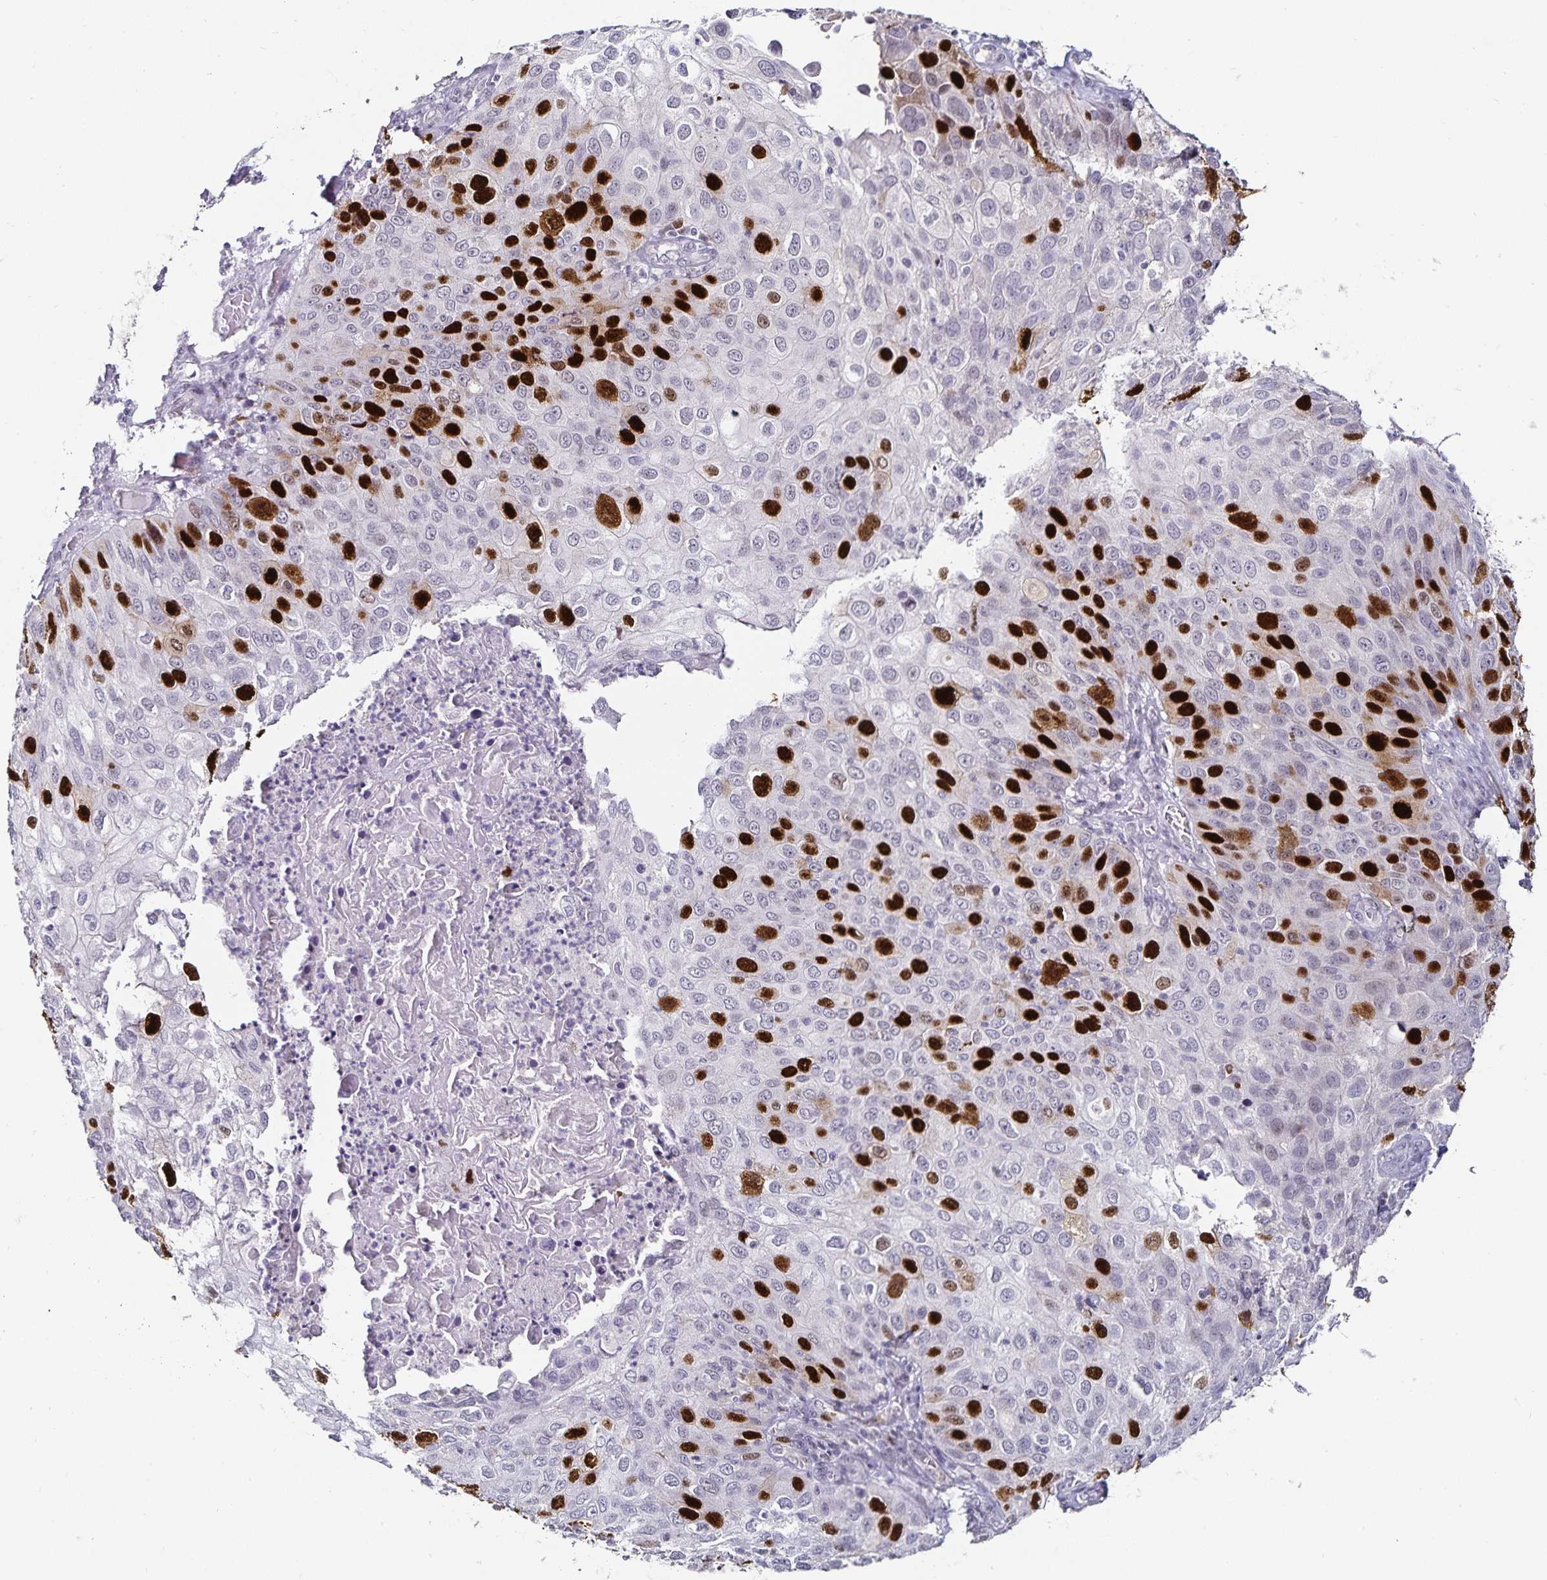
{"staining": {"intensity": "strong", "quantity": "<25%", "location": "nuclear"}, "tissue": "skin cancer", "cell_type": "Tumor cells", "image_type": "cancer", "snomed": [{"axis": "morphology", "description": "Squamous cell carcinoma, NOS"}, {"axis": "topography", "description": "Skin"}], "caption": "This image reveals IHC staining of human skin cancer (squamous cell carcinoma), with medium strong nuclear expression in about <25% of tumor cells.", "gene": "ANLN", "patient": {"sex": "male", "age": 87}}